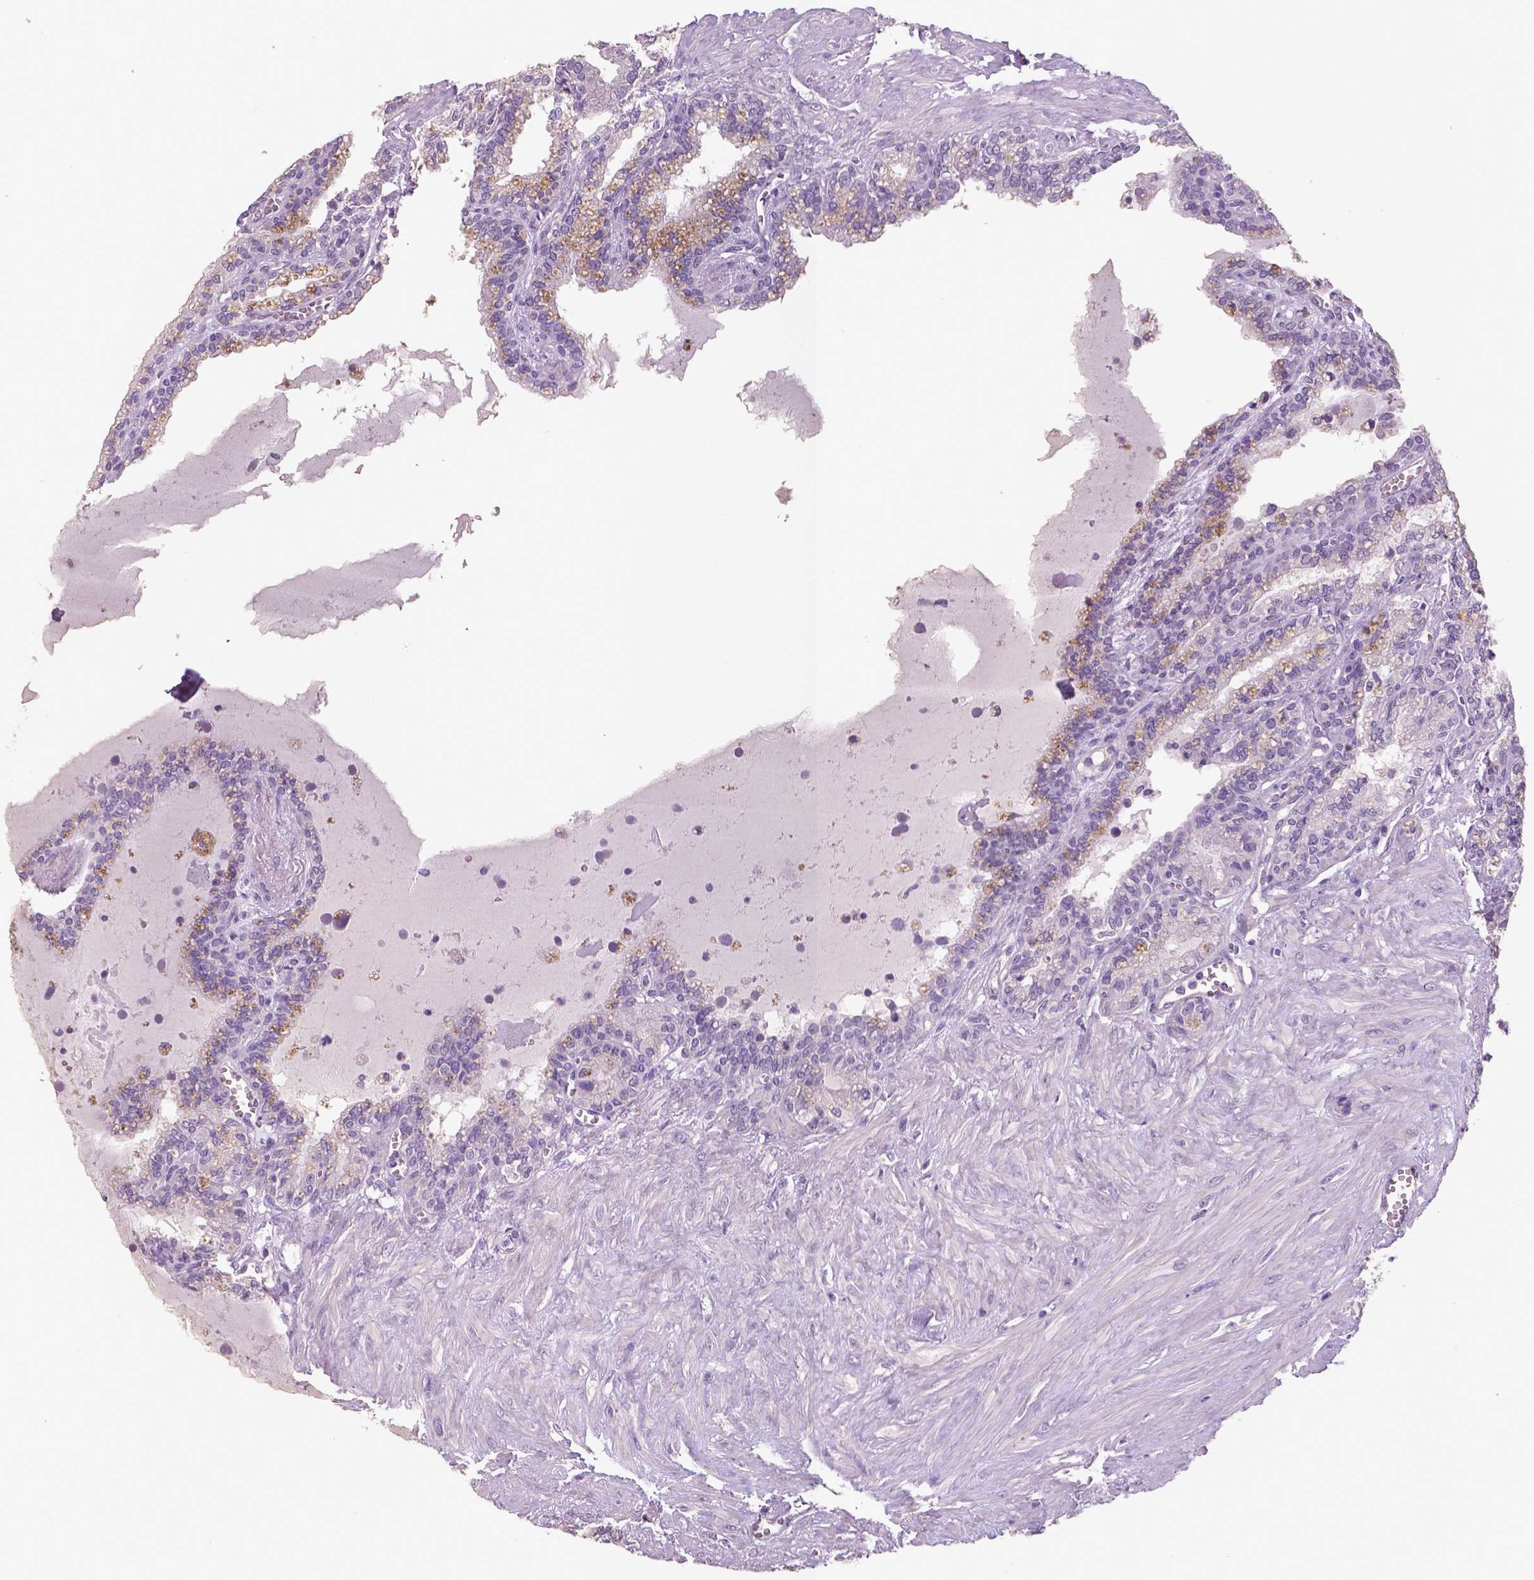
{"staining": {"intensity": "weak", "quantity": "<25%", "location": "cytoplasmic/membranous"}, "tissue": "seminal vesicle", "cell_type": "Glandular cells", "image_type": "normal", "snomed": [{"axis": "morphology", "description": "Normal tissue, NOS"}, {"axis": "morphology", "description": "Urothelial carcinoma, NOS"}, {"axis": "topography", "description": "Urinary bladder"}, {"axis": "topography", "description": "Seminal veicle"}], "caption": "High power microscopy micrograph of an IHC photomicrograph of benign seminal vesicle, revealing no significant staining in glandular cells. The staining is performed using DAB (3,3'-diaminobenzidine) brown chromogen with nuclei counter-stained in using hematoxylin.", "gene": "TSPAN7", "patient": {"sex": "male", "age": 76}}